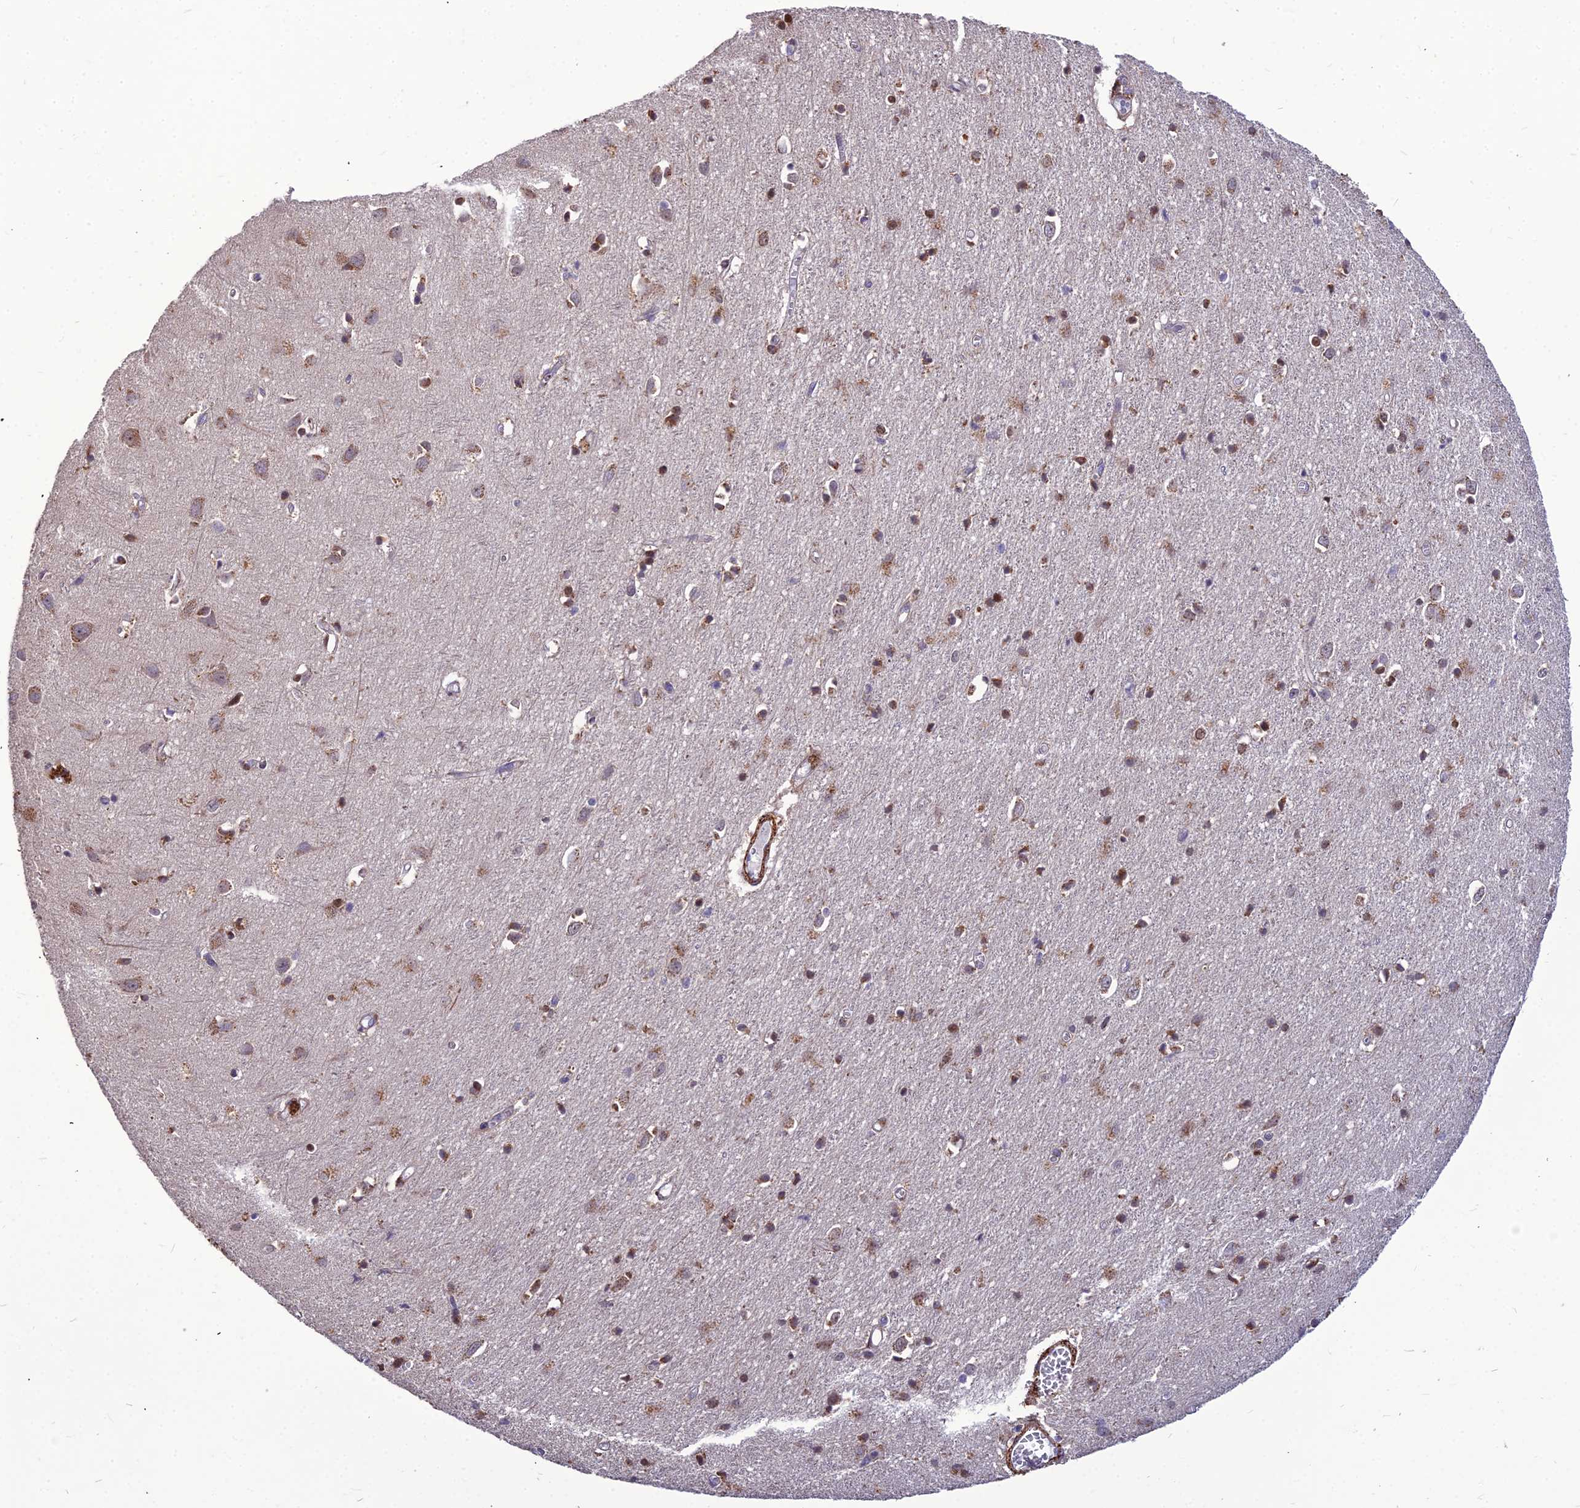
{"staining": {"intensity": "negative", "quantity": "none", "location": "none"}, "tissue": "cerebral cortex", "cell_type": "Endothelial cells", "image_type": "normal", "snomed": [{"axis": "morphology", "description": "Normal tissue, NOS"}, {"axis": "topography", "description": "Cerebral cortex"}], "caption": "High magnification brightfield microscopy of benign cerebral cortex stained with DAB (3,3'-diaminobenzidine) (brown) and counterstained with hematoxylin (blue): endothelial cells show no significant positivity. (IHC, brightfield microscopy, high magnification).", "gene": "LEKR1", "patient": {"sex": "female", "age": 64}}